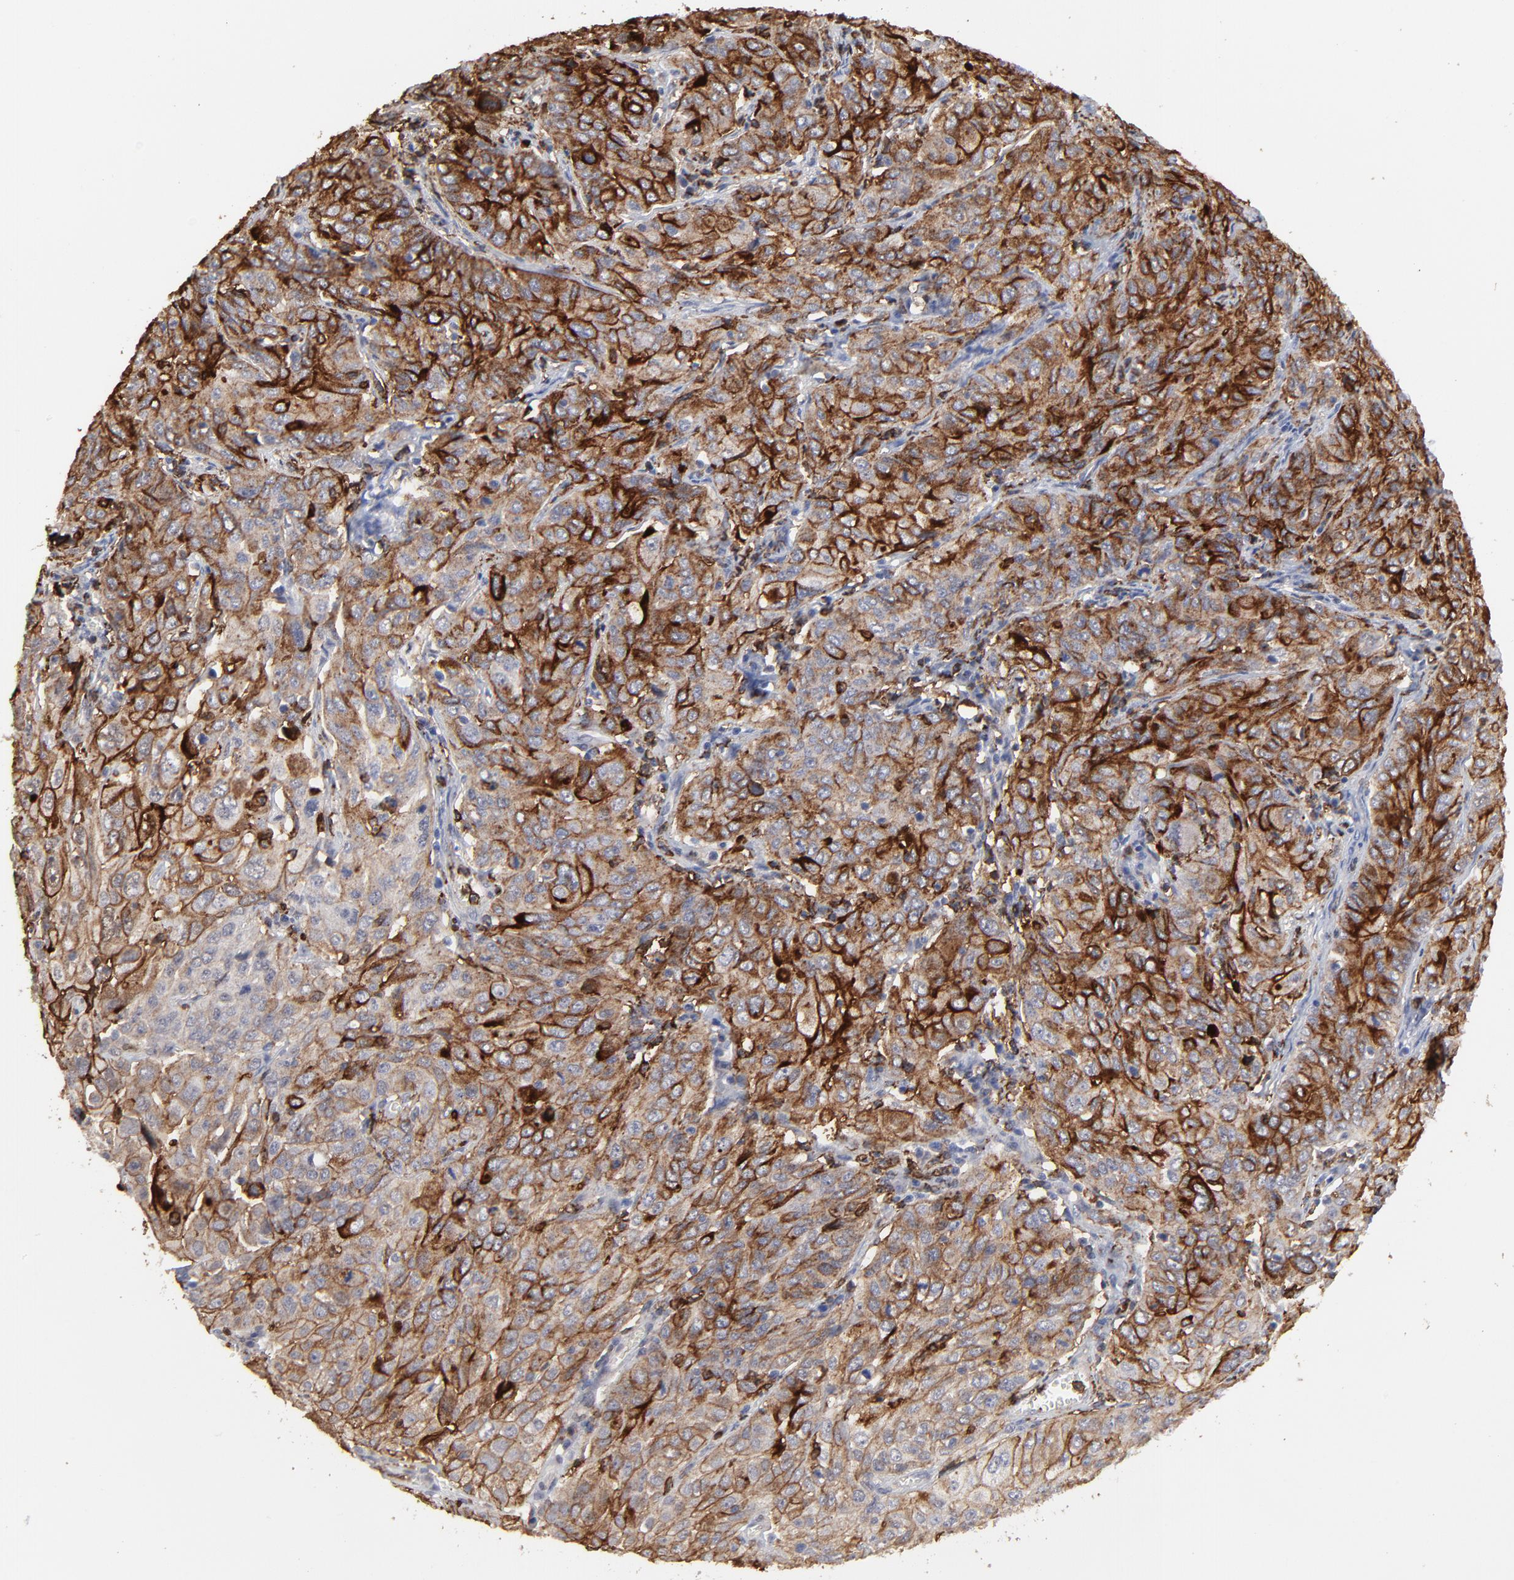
{"staining": {"intensity": "moderate", "quantity": "25%-75%", "location": "cytoplasmic/membranous"}, "tissue": "cervical cancer", "cell_type": "Tumor cells", "image_type": "cancer", "snomed": [{"axis": "morphology", "description": "Squamous cell carcinoma, NOS"}, {"axis": "topography", "description": "Cervix"}], "caption": "Immunohistochemical staining of cervical squamous cell carcinoma demonstrates medium levels of moderate cytoplasmic/membranous expression in about 25%-75% of tumor cells.", "gene": "SLC6A14", "patient": {"sex": "female", "age": 38}}